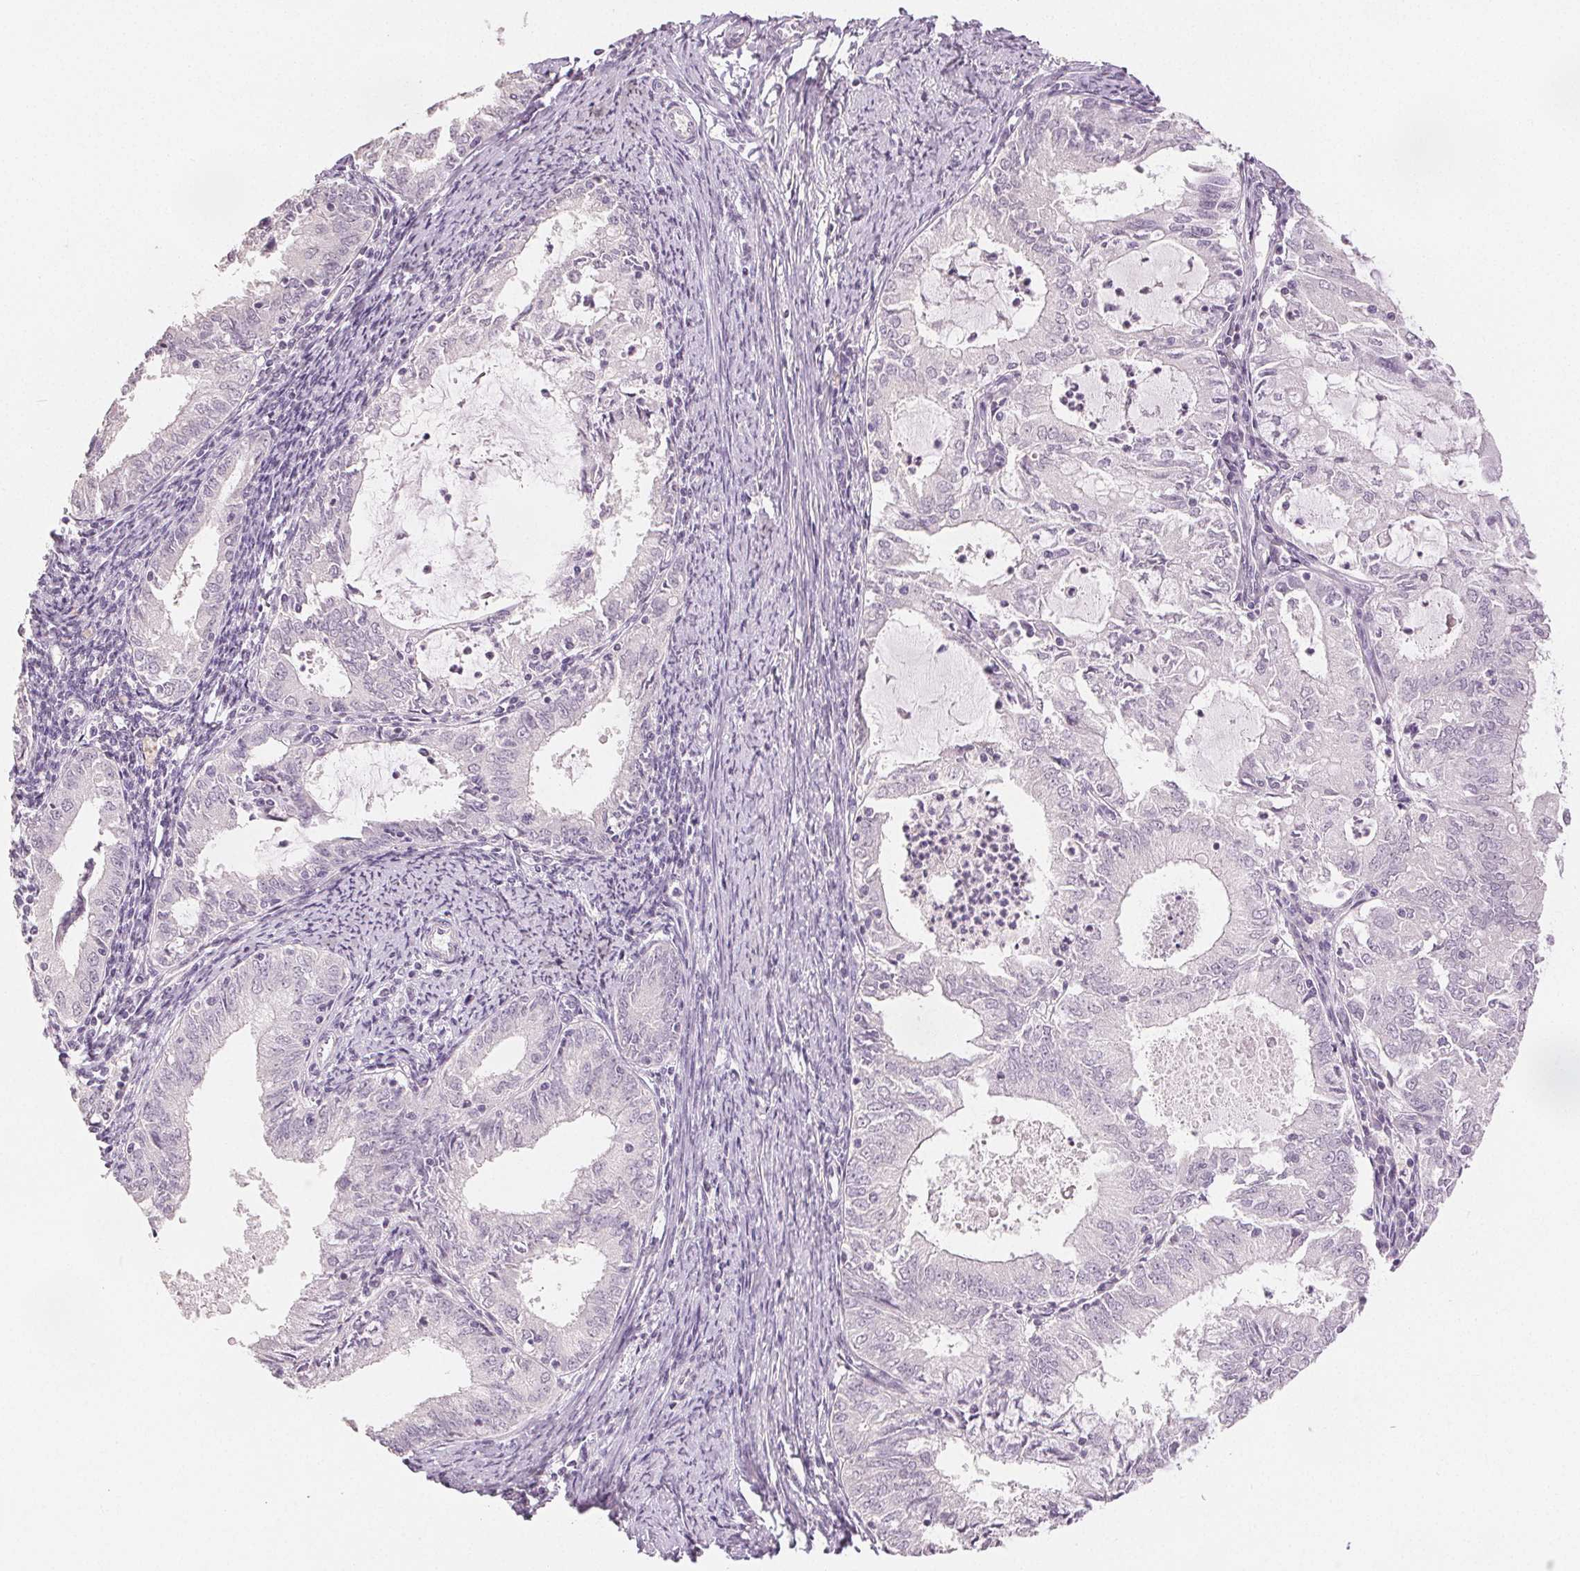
{"staining": {"intensity": "negative", "quantity": "none", "location": "none"}, "tissue": "endometrial cancer", "cell_type": "Tumor cells", "image_type": "cancer", "snomed": [{"axis": "morphology", "description": "Adenocarcinoma, NOS"}, {"axis": "topography", "description": "Endometrium"}], "caption": "This is an immunohistochemistry (IHC) photomicrograph of endometrial cancer (adenocarcinoma). There is no positivity in tumor cells.", "gene": "SLC27A5", "patient": {"sex": "female", "age": 57}}